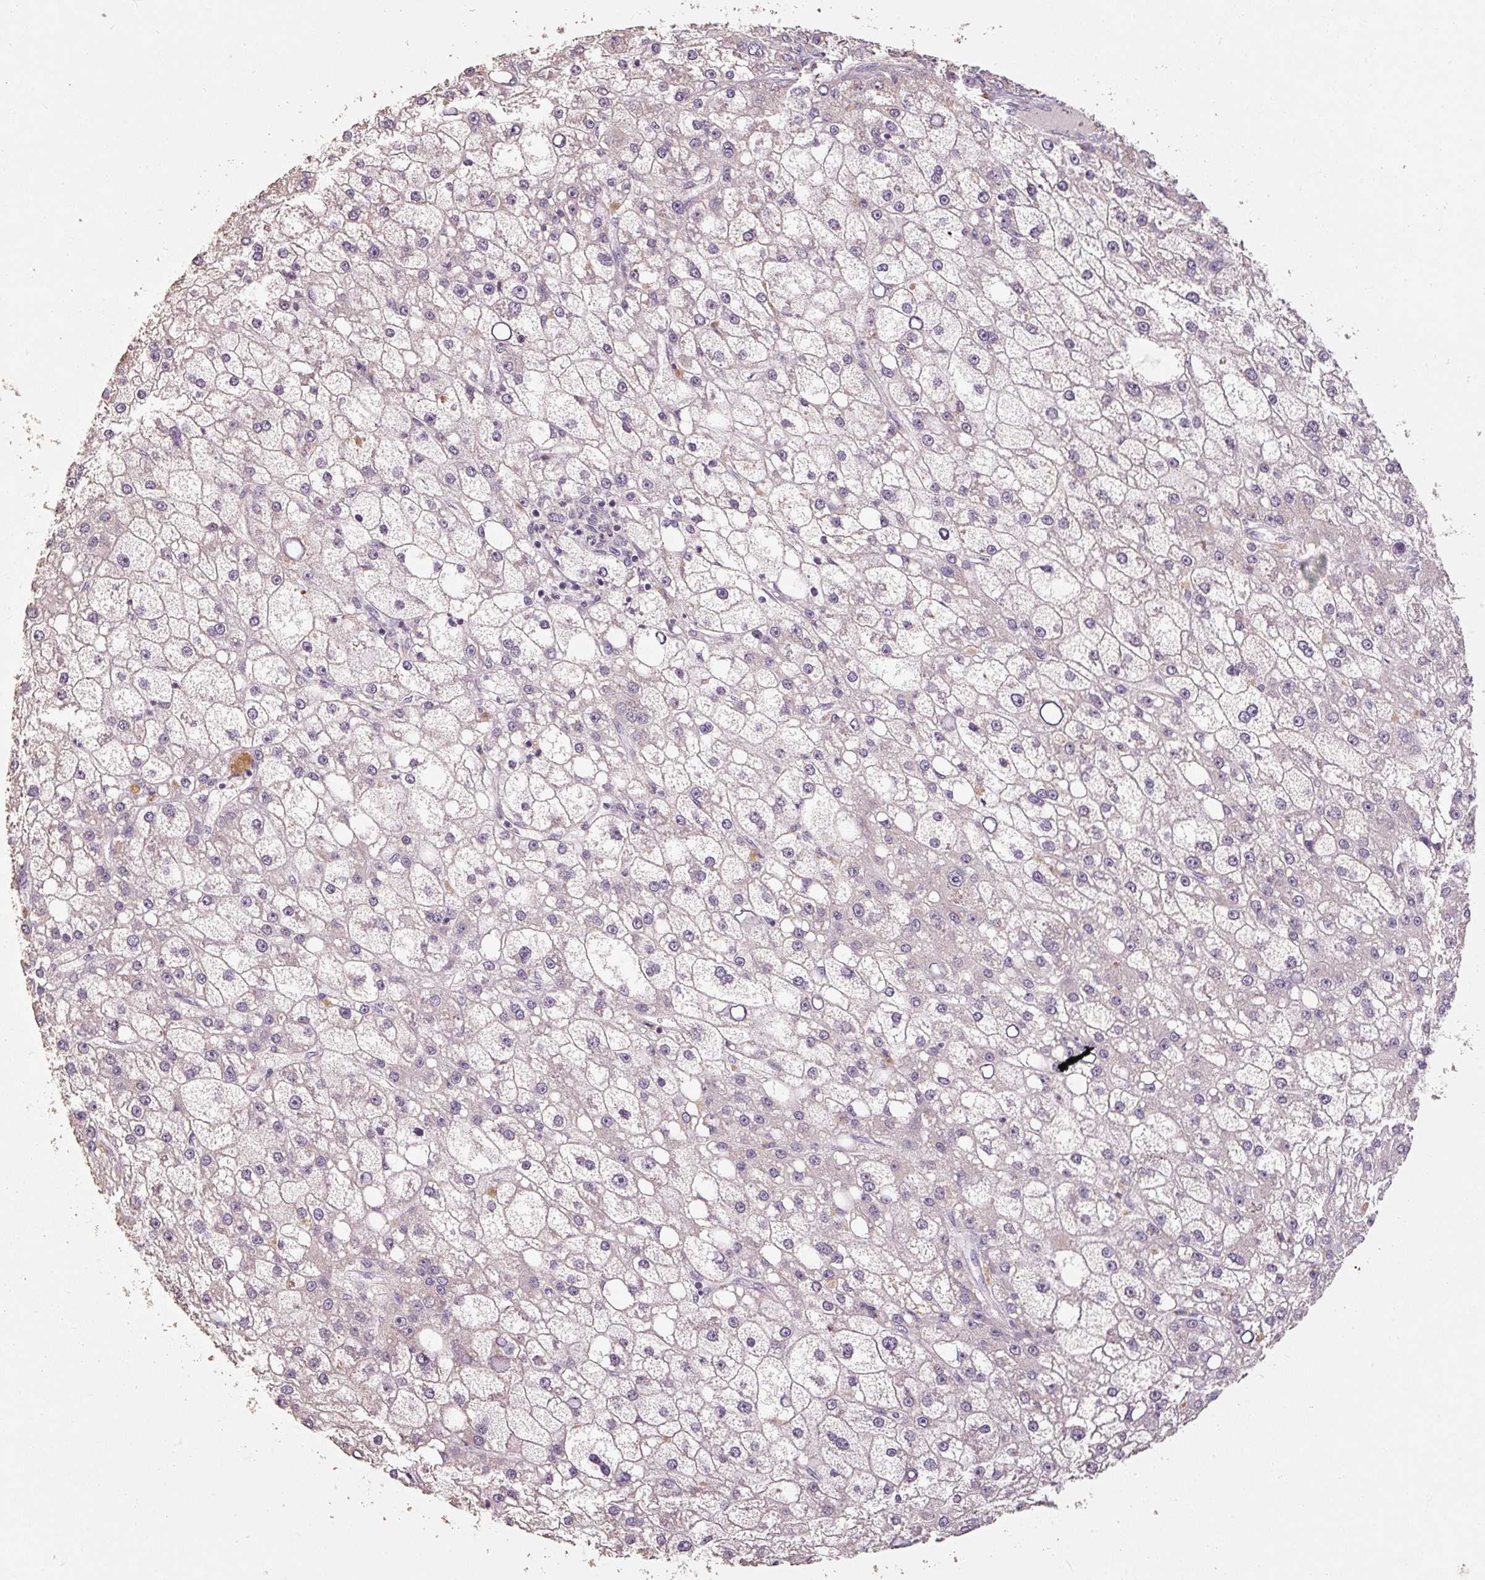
{"staining": {"intensity": "negative", "quantity": "none", "location": "none"}, "tissue": "liver cancer", "cell_type": "Tumor cells", "image_type": "cancer", "snomed": [{"axis": "morphology", "description": "Carcinoma, Hepatocellular, NOS"}, {"axis": "topography", "description": "Liver"}], "caption": "Human liver hepatocellular carcinoma stained for a protein using IHC reveals no expression in tumor cells.", "gene": "CFAP65", "patient": {"sex": "male", "age": 67}}